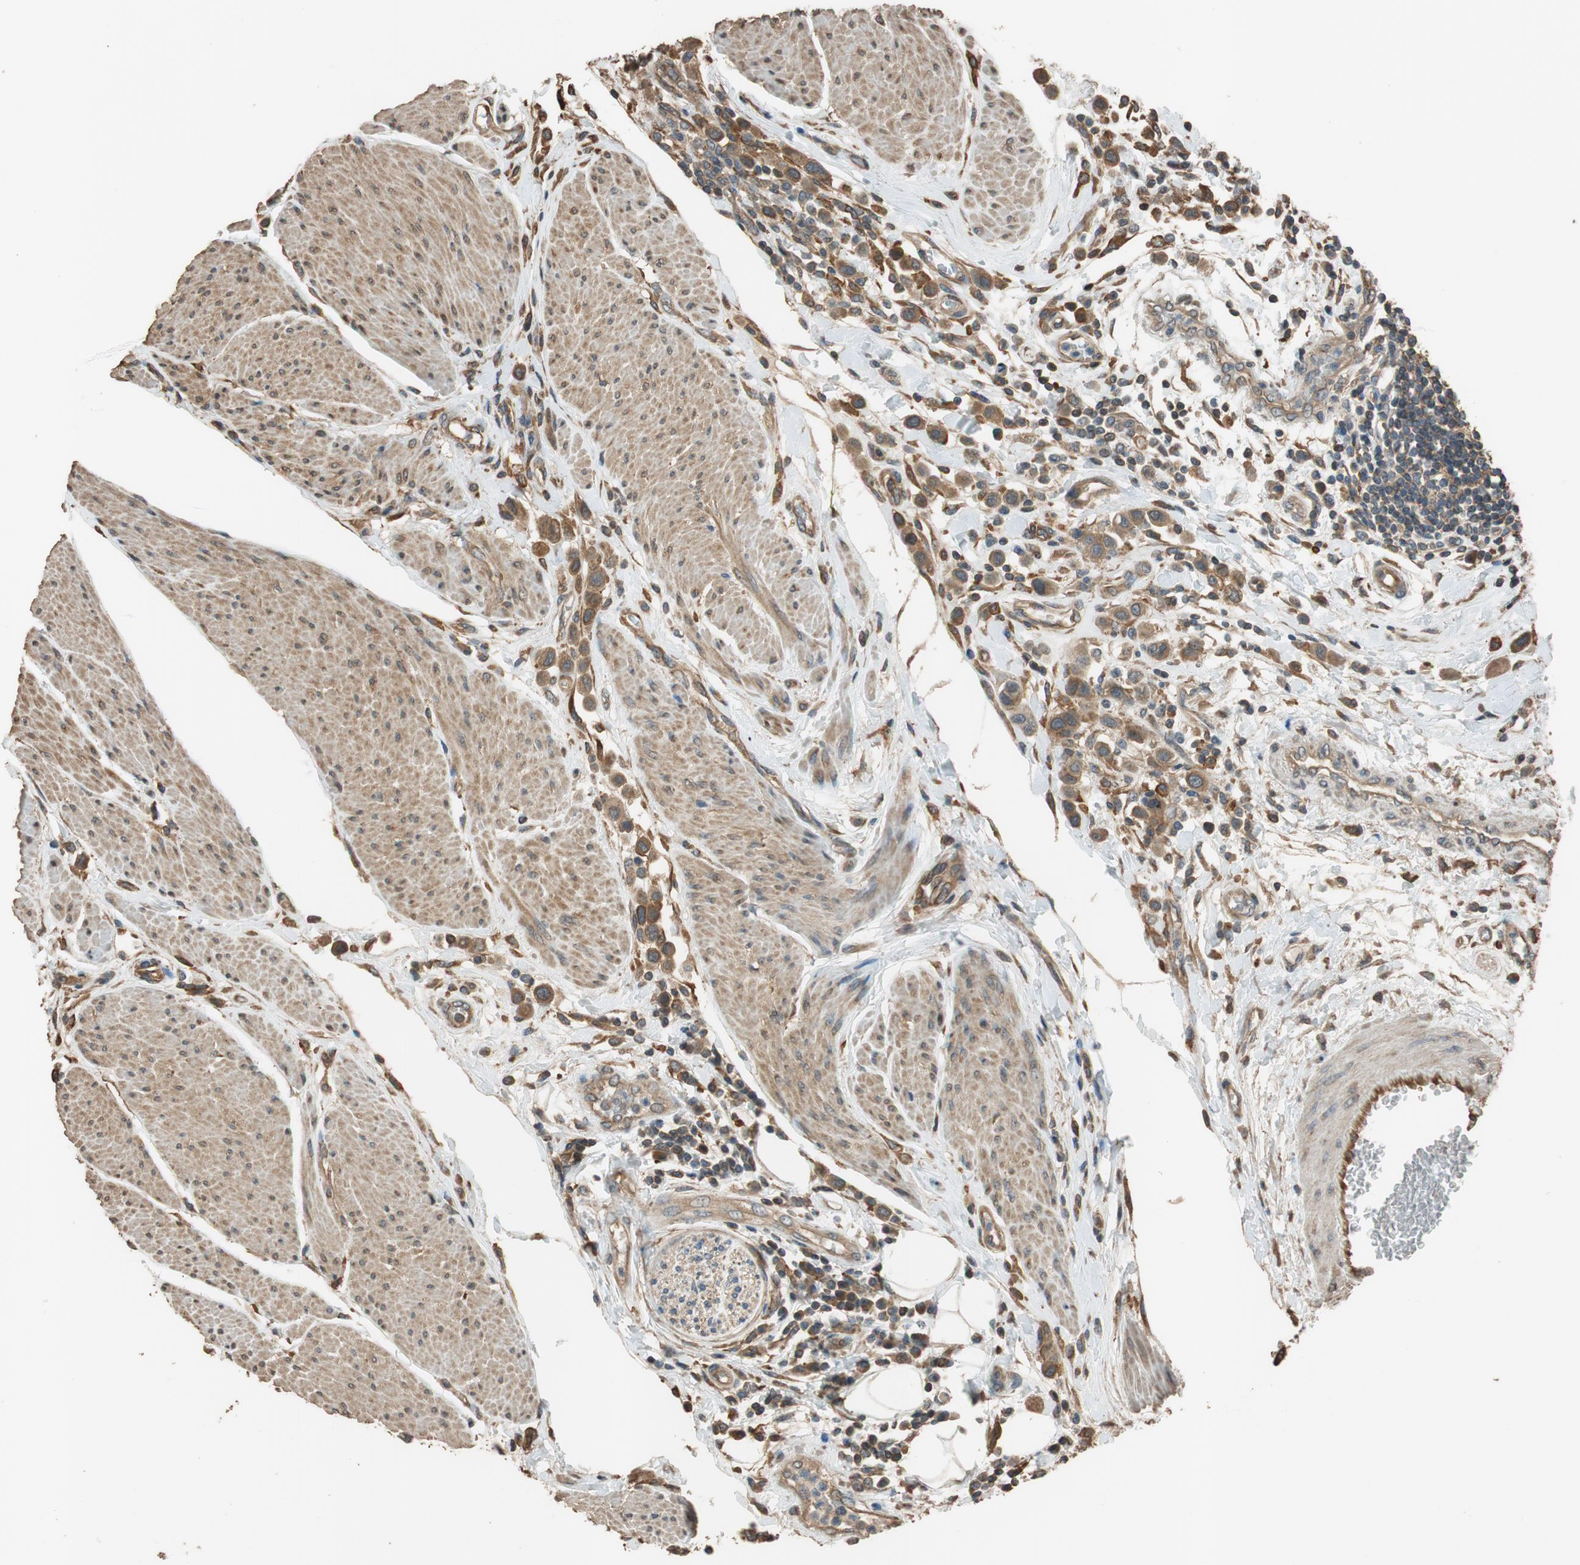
{"staining": {"intensity": "moderate", "quantity": ">75%", "location": "cytoplasmic/membranous"}, "tissue": "urothelial cancer", "cell_type": "Tumor cells", "image_type": "cancer", "snomed": [{"axis": "morphology", "description": "Urothelial carcinoma, High grade"}, {"axis": "topography", "description": "Urinary bladder"}], "caption": "The micrograph demonstrates staining of urothelial carcinoma (high-grade), revealing moderate cytoplasmic/membranous protein expression (brown color) within tumor cells.", "gene": "MST1R", "patient": {"sex": "male", "age": 50}}